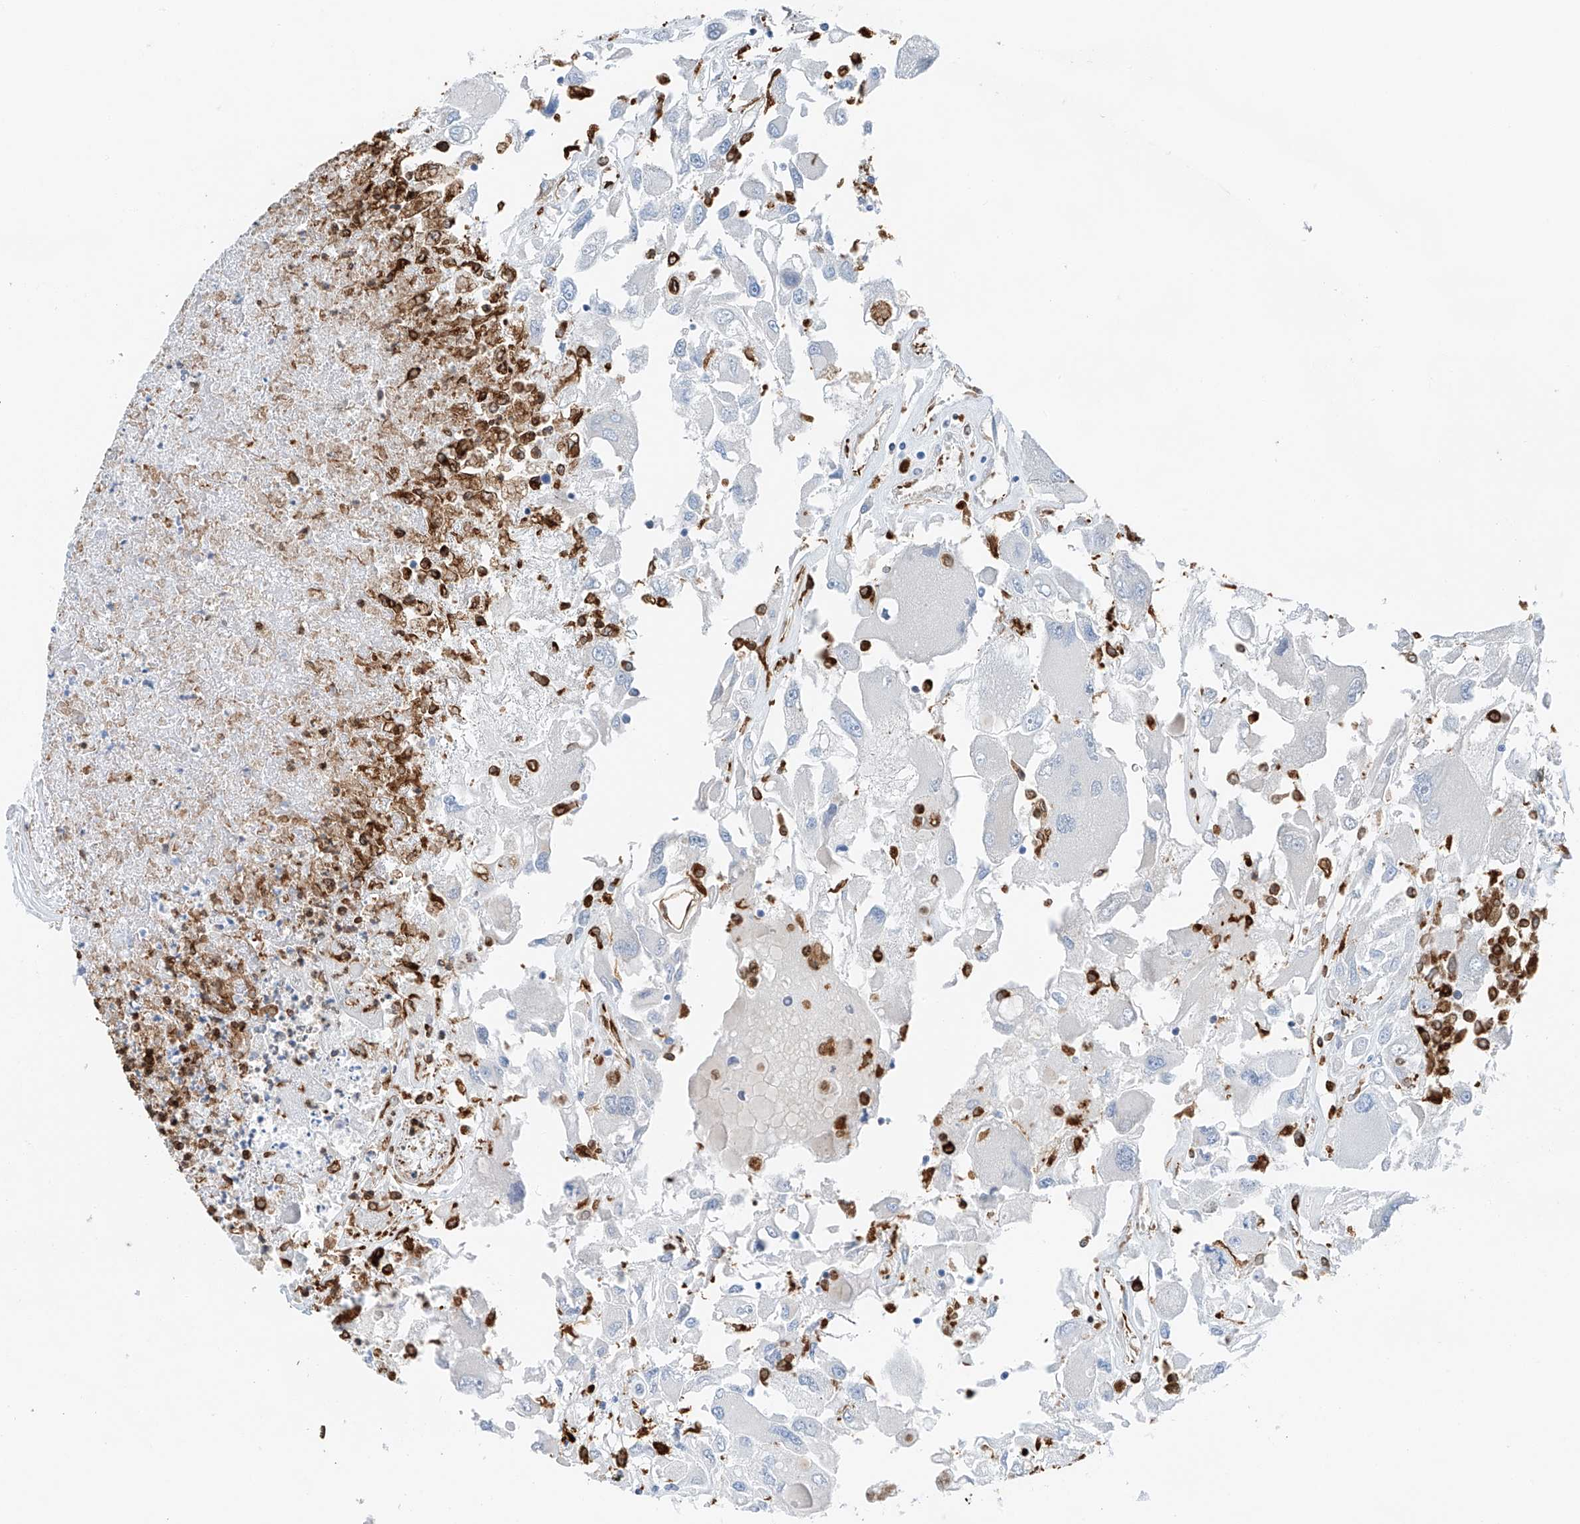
{"staining": {"intensity": "negative", "quantity": "none", "location": "none"}, "tissue": "renal cancer", "cell_type": "Tumor cells", "image_type": "cancer", "snomed": [{"axis": "morphology", "description": "Adenocarcinoma, NOS"}, {"axis": "topography", "description": "Kidney"}], "caption": "A photomicrograph of human renal cancer (adenocarcinoma) is negative for staining in tumor cells. Nuclei are stained in blue.", "gene": "TBXAS1", "patient": {"sex": "female", "age": 52}}